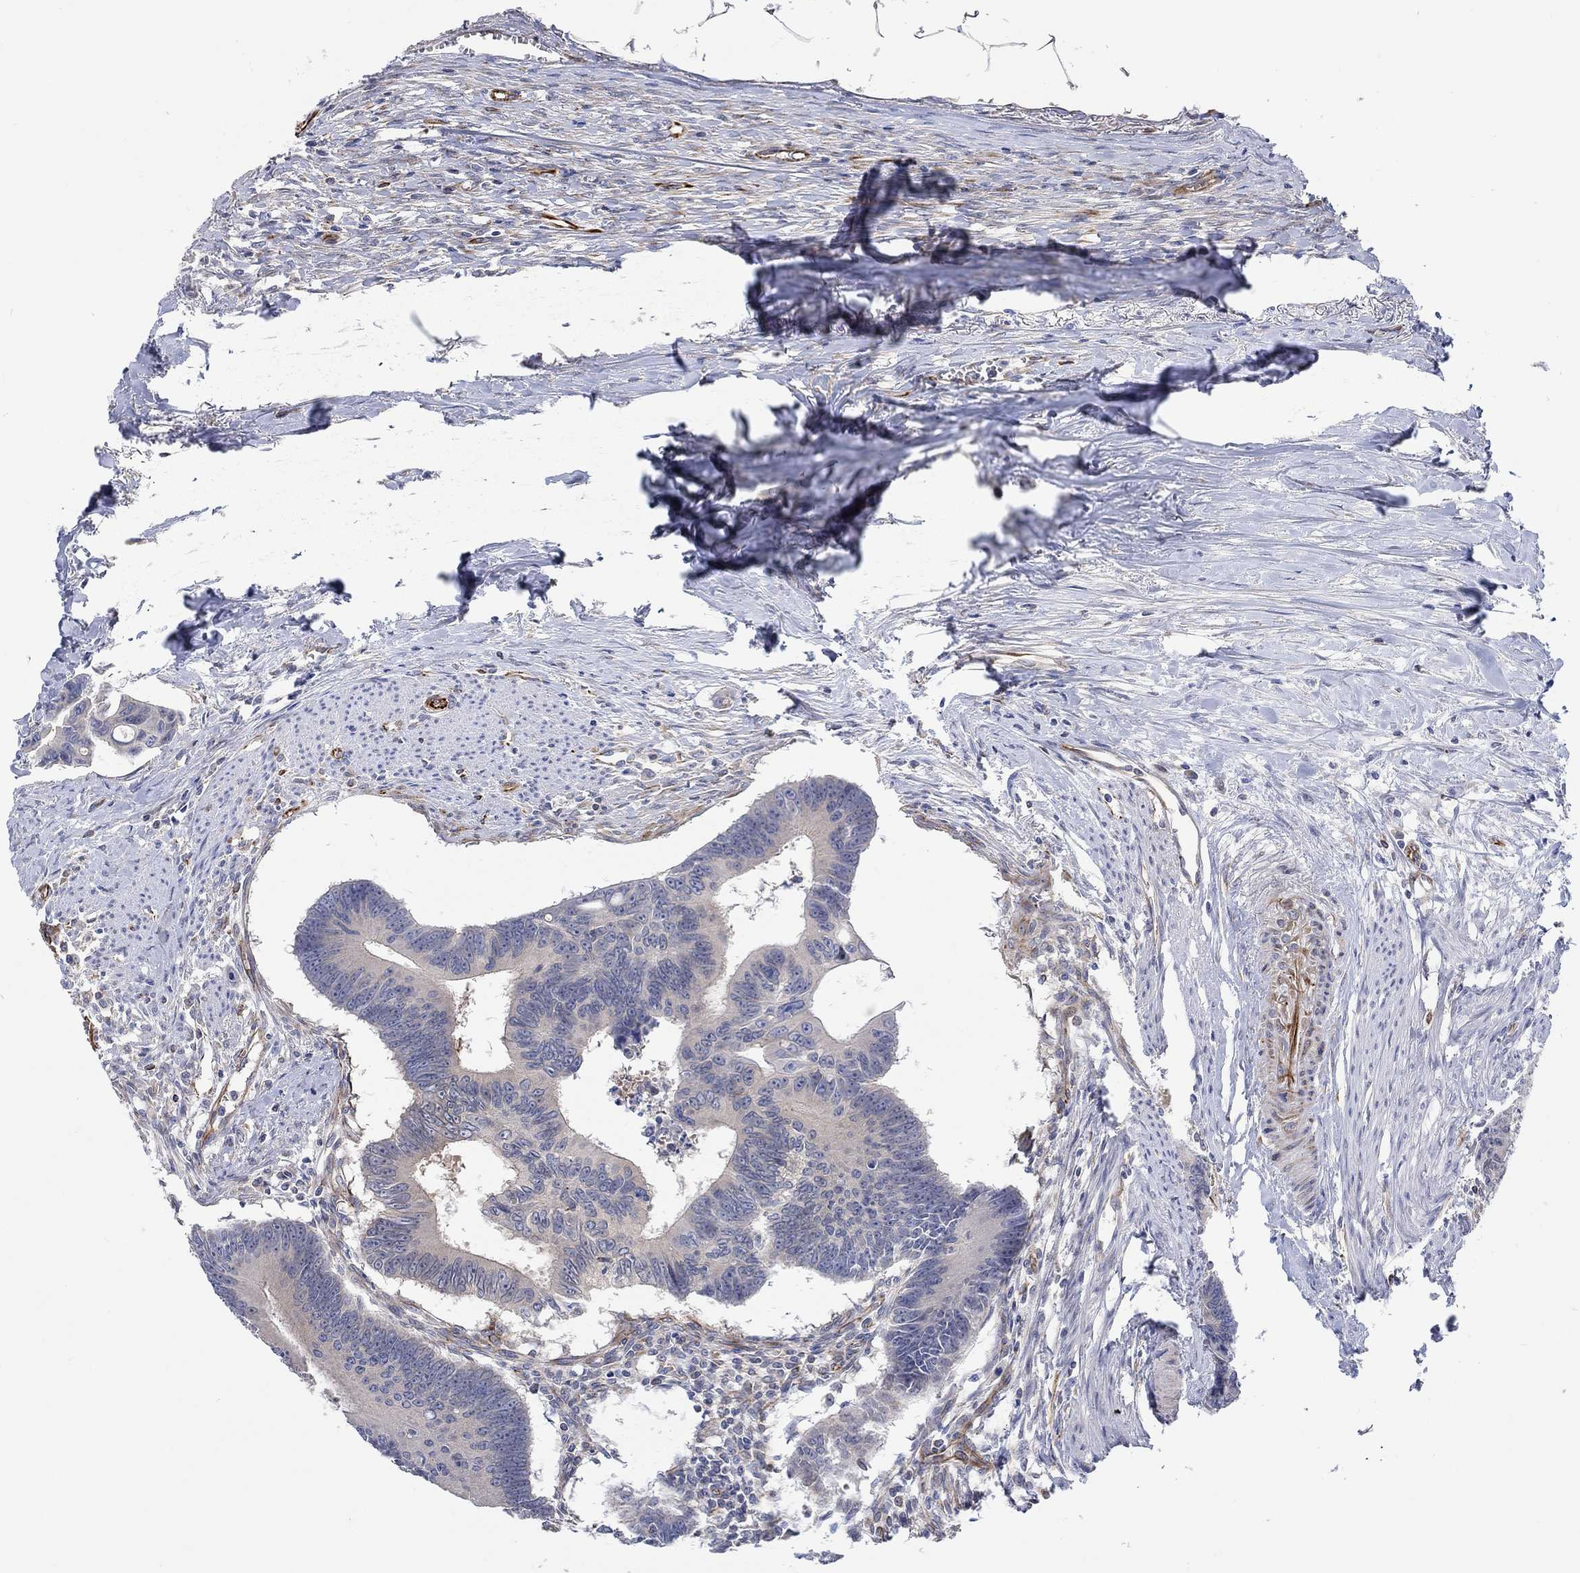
{"staining": {"intensity": "negative", "quantity": "none", "location": "none"}, "tissue": "colorectal cancer", "cell_type": "Tumor cells", "image_type": "cancer", "snomed": [{"axis": "morphology", "description": "Adenocarcinoma, NOS"}, {"axis": "topography", "description": "Colon"}], "caption": "Immunohistochemistry photomicrograph of neoplastic tissue: human colorectal adenocarcinoma stained with DAB demonstrates no significant protein staining in tumor cells. (DAB IHC with hematoxylin counter stain).", "gene": "CAMK1D", "patient": {"sex": "male", "age": 70}}